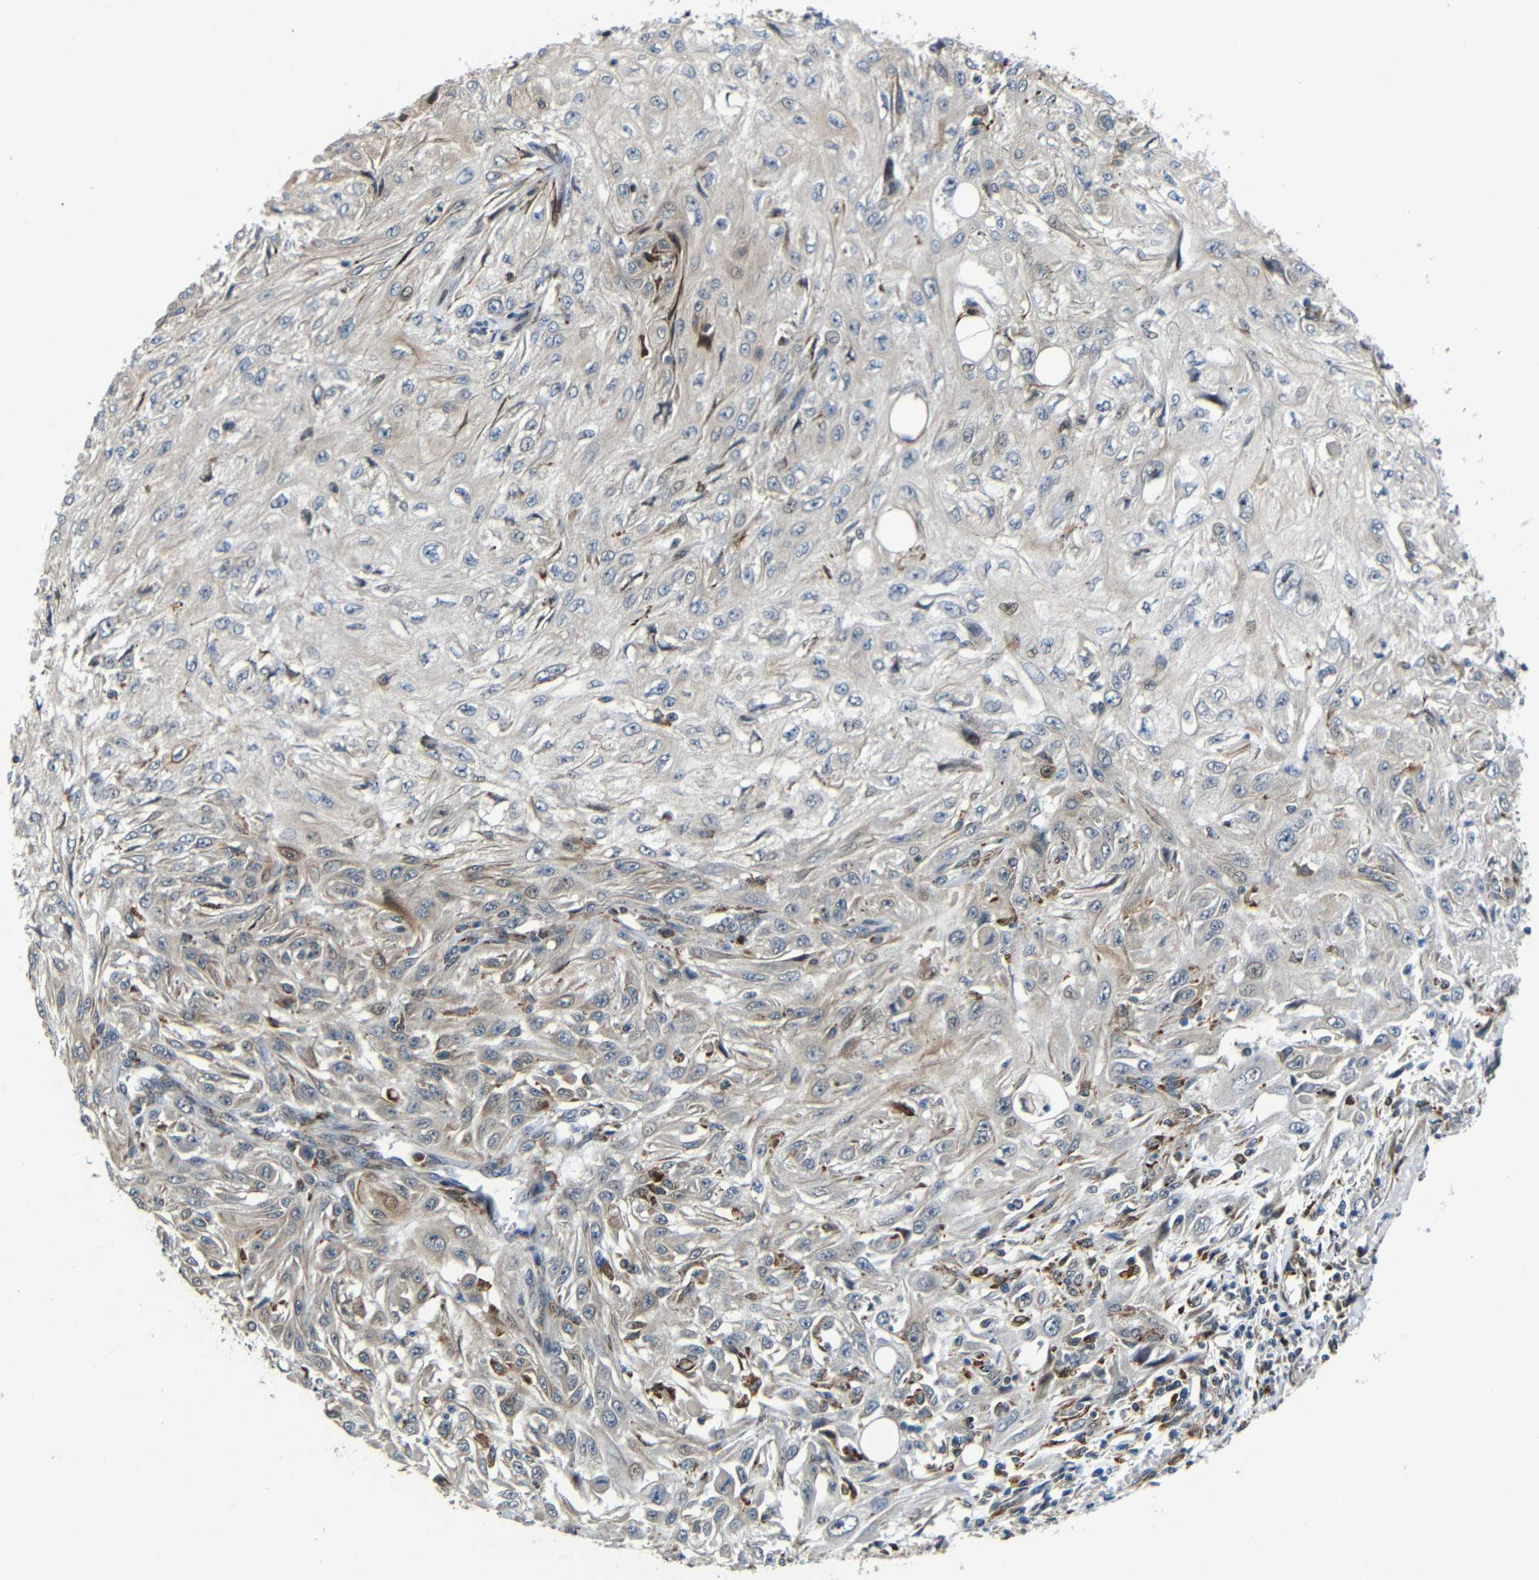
{"staining": {"intensity": "weak", "quantity": "<25%", "location": "cytoplasmic/membranous"}, "tissue": "skin cancer", "cell_type": "Tumor cells", "image_type": "cancer", "snomed": [{"axis": "morphology", "description": "Squamous cell carcinoma, NOS"}, {"axis": "topography", "description": "Skin"}], "caption": "The immunohistochemistry micrograph has no significant positivity in tumor cells of skin squamous cell carcinoma tissue.", "gene": "SYDE1", "patient": {"sex": "male", "age": 75}}